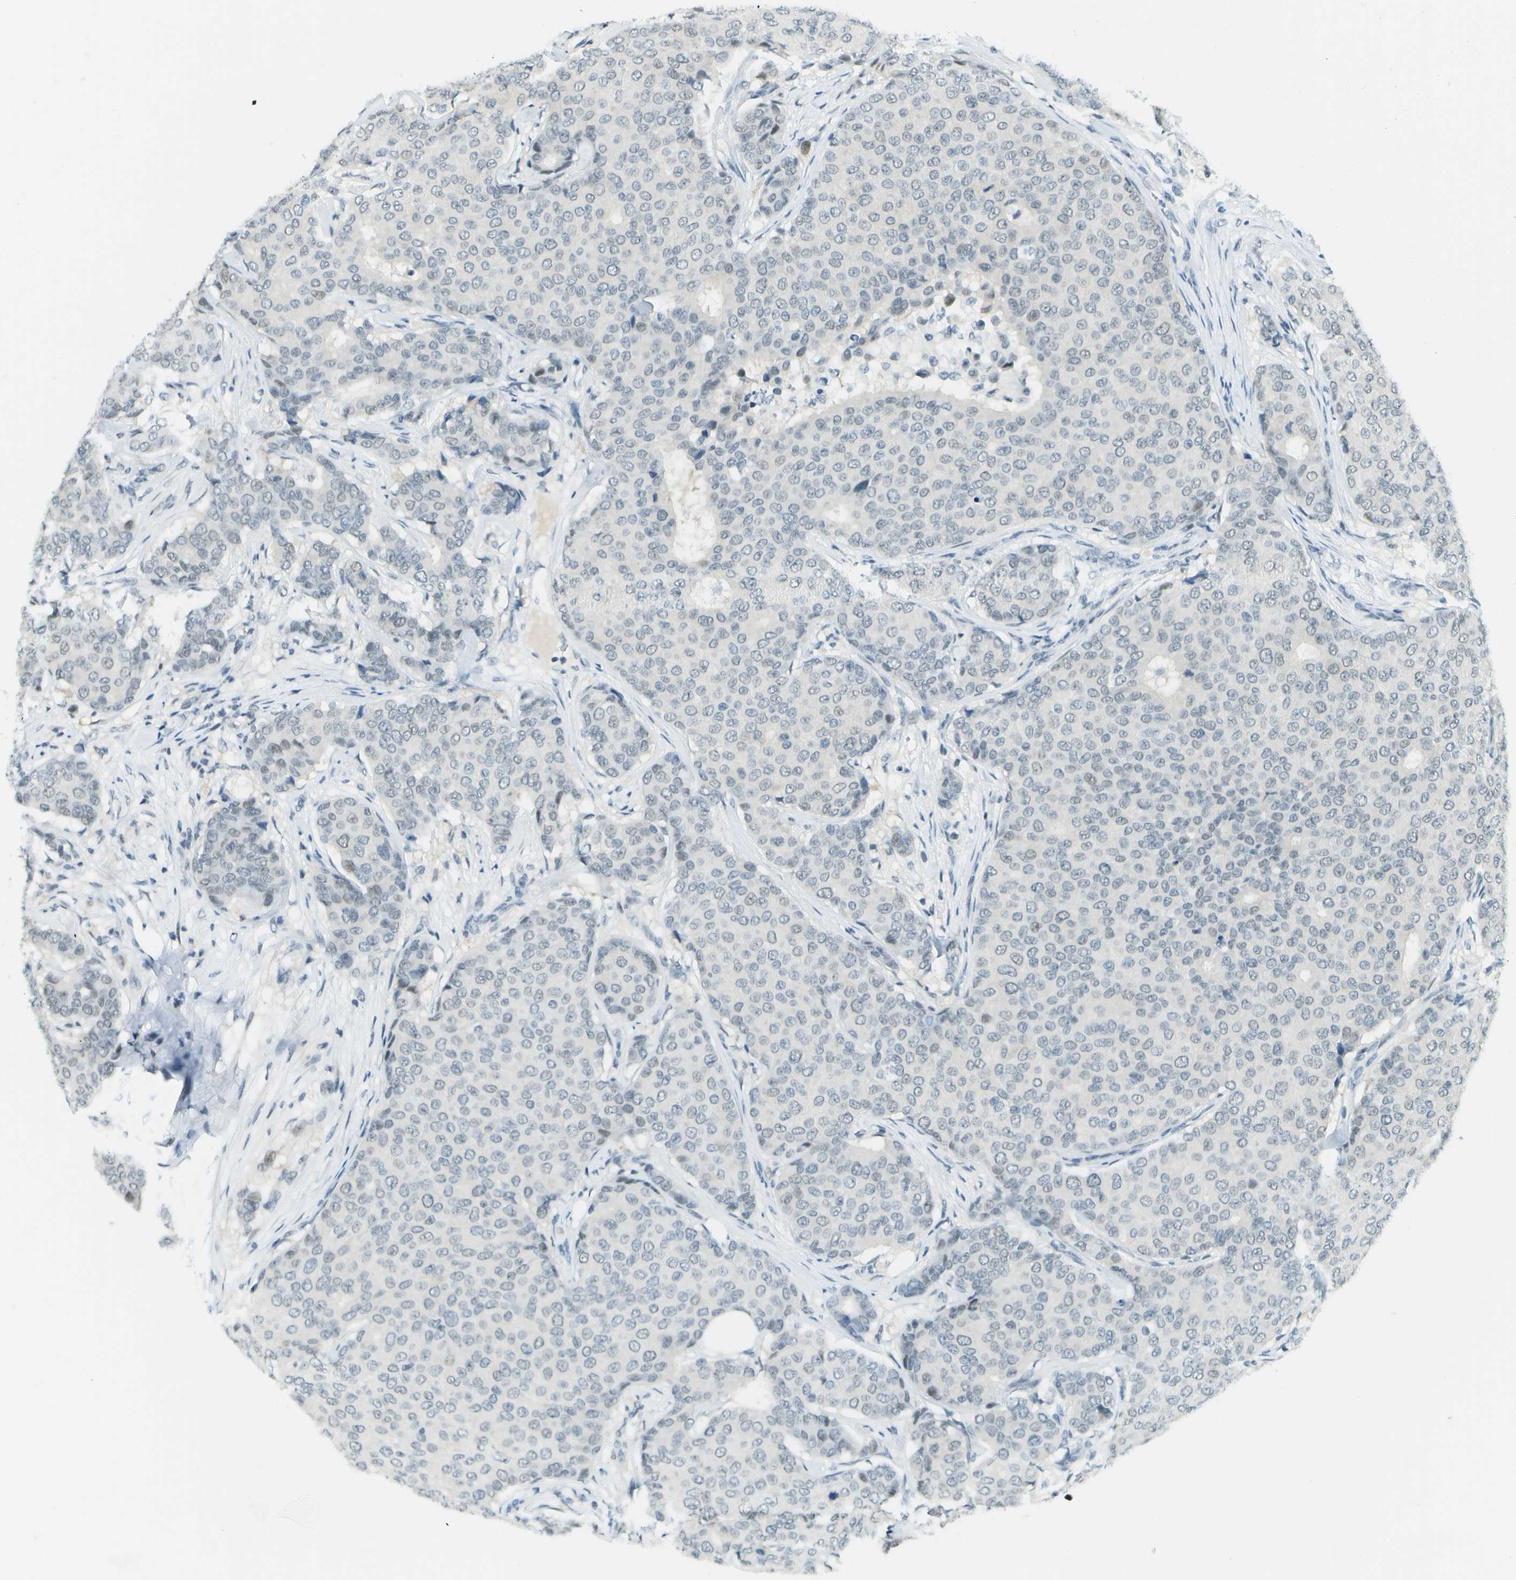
{"staining": {"intensity": "negative", "quantity": "none", "location": "none"}, "tissue": "breast cancer", "cell_type": "Tumor cells", "image_type": "cancer", "snomed": [{"axis": "morphology", "description": "Duct carcinoma"}, {"axis": "topography", "description": "Breast"}], "caption": "IHC of human infiltrating ductal carcinoma (breast) demonstrates no staining in tumor cells.", "gene": "NEK11", "patient": {"sex": "female", "age": 75}}